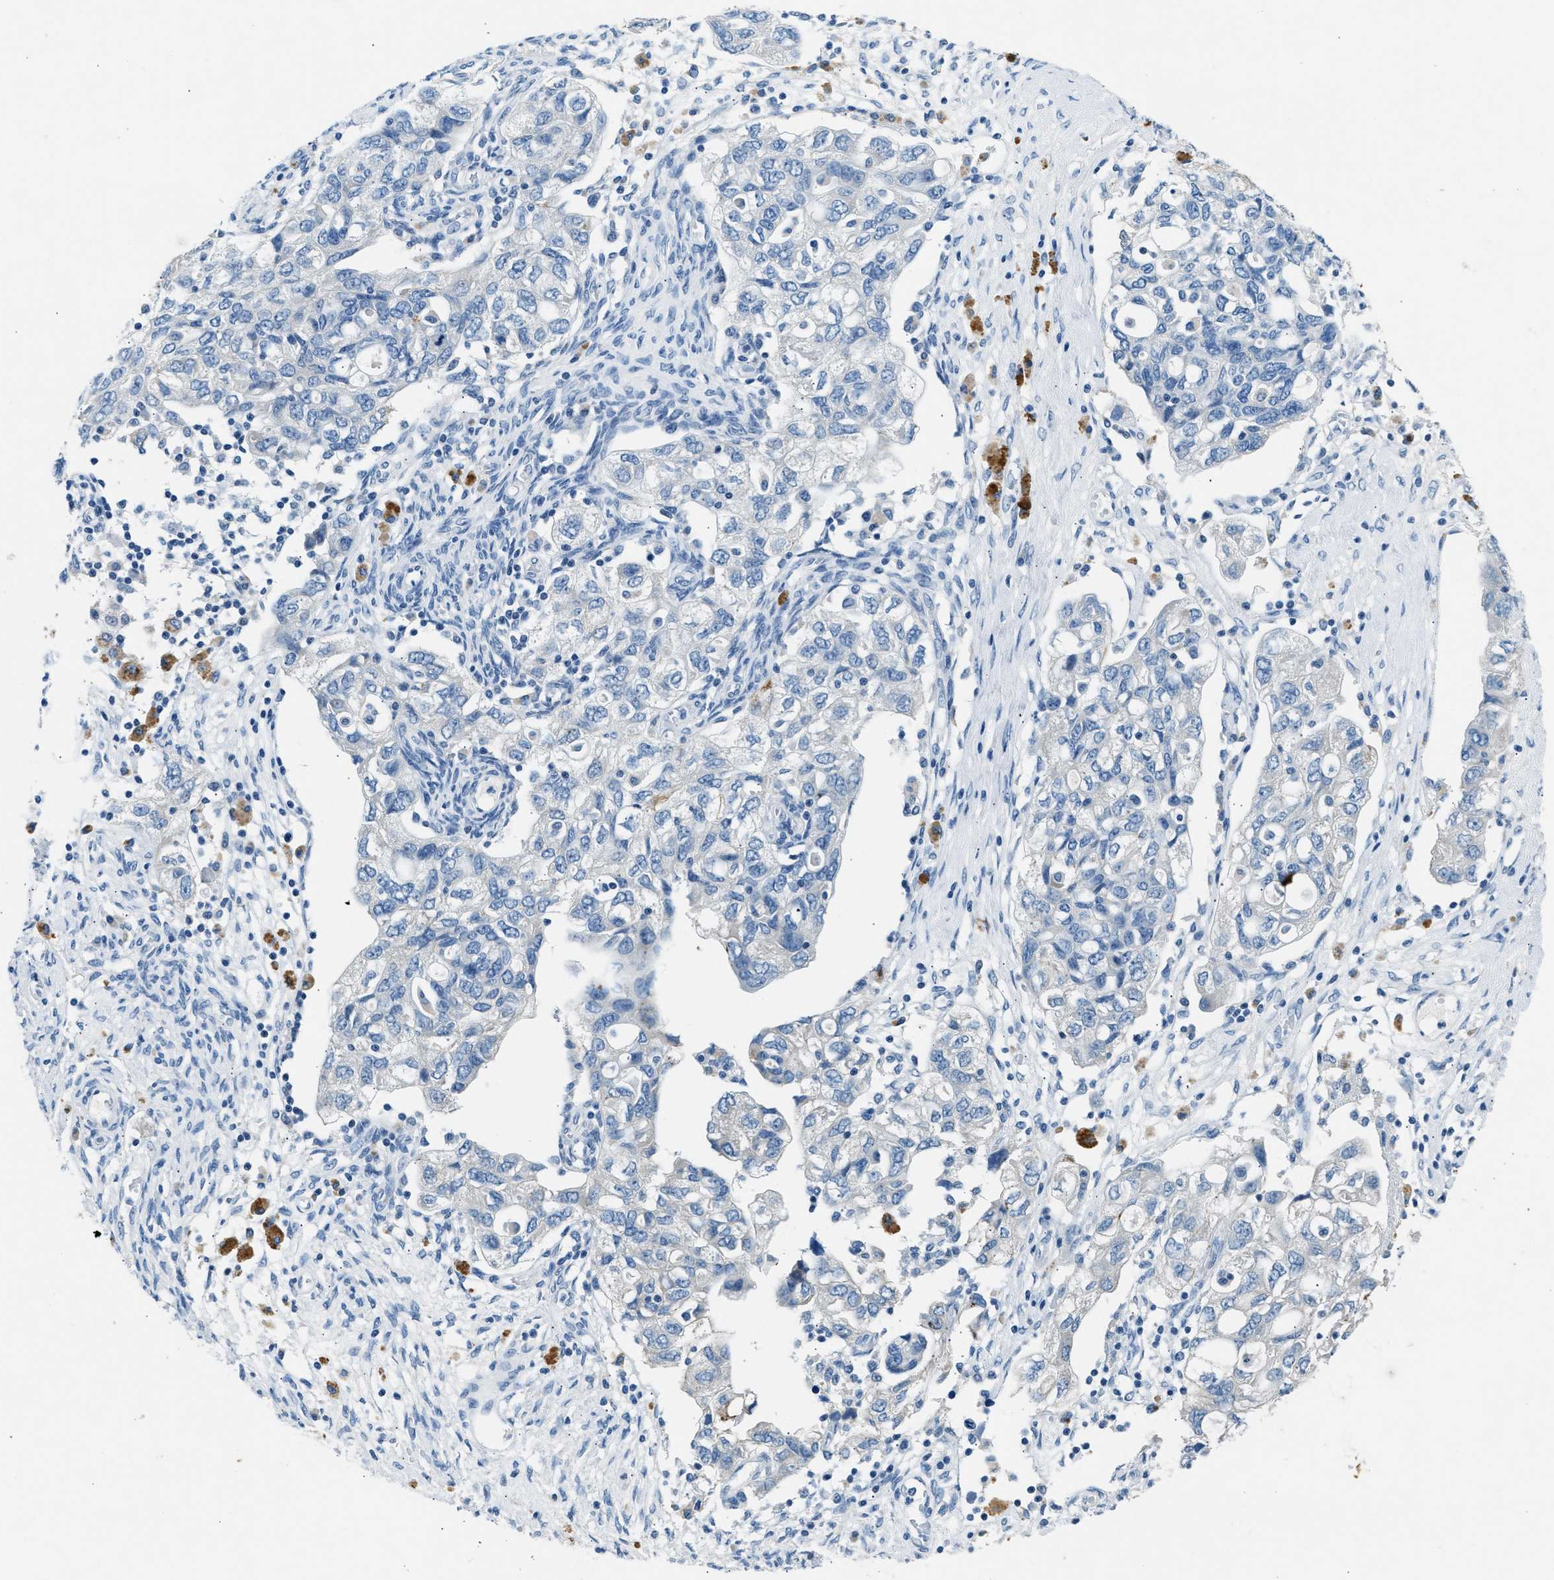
{"staining": {"intensity": "negative", "quantity": "none", "location": "none"}, "tissue": "ovarian cancer", "cell_type": "Tumor cells", "image_type": "cancer", "snomed": [{"axis": "morphology", "description": "Carcinoma, NOS"}, {"axis": "morphology", "description": "Cystadenocarcinoma, serous, NOS"}, {"axis": "topography", "description": "Ovary"}], "caption": "There is no significant expression in tumor cells of carcinoma (ovarian).", "gene": "CFAP20", "patient": {"sex": "female", "age": 69}}